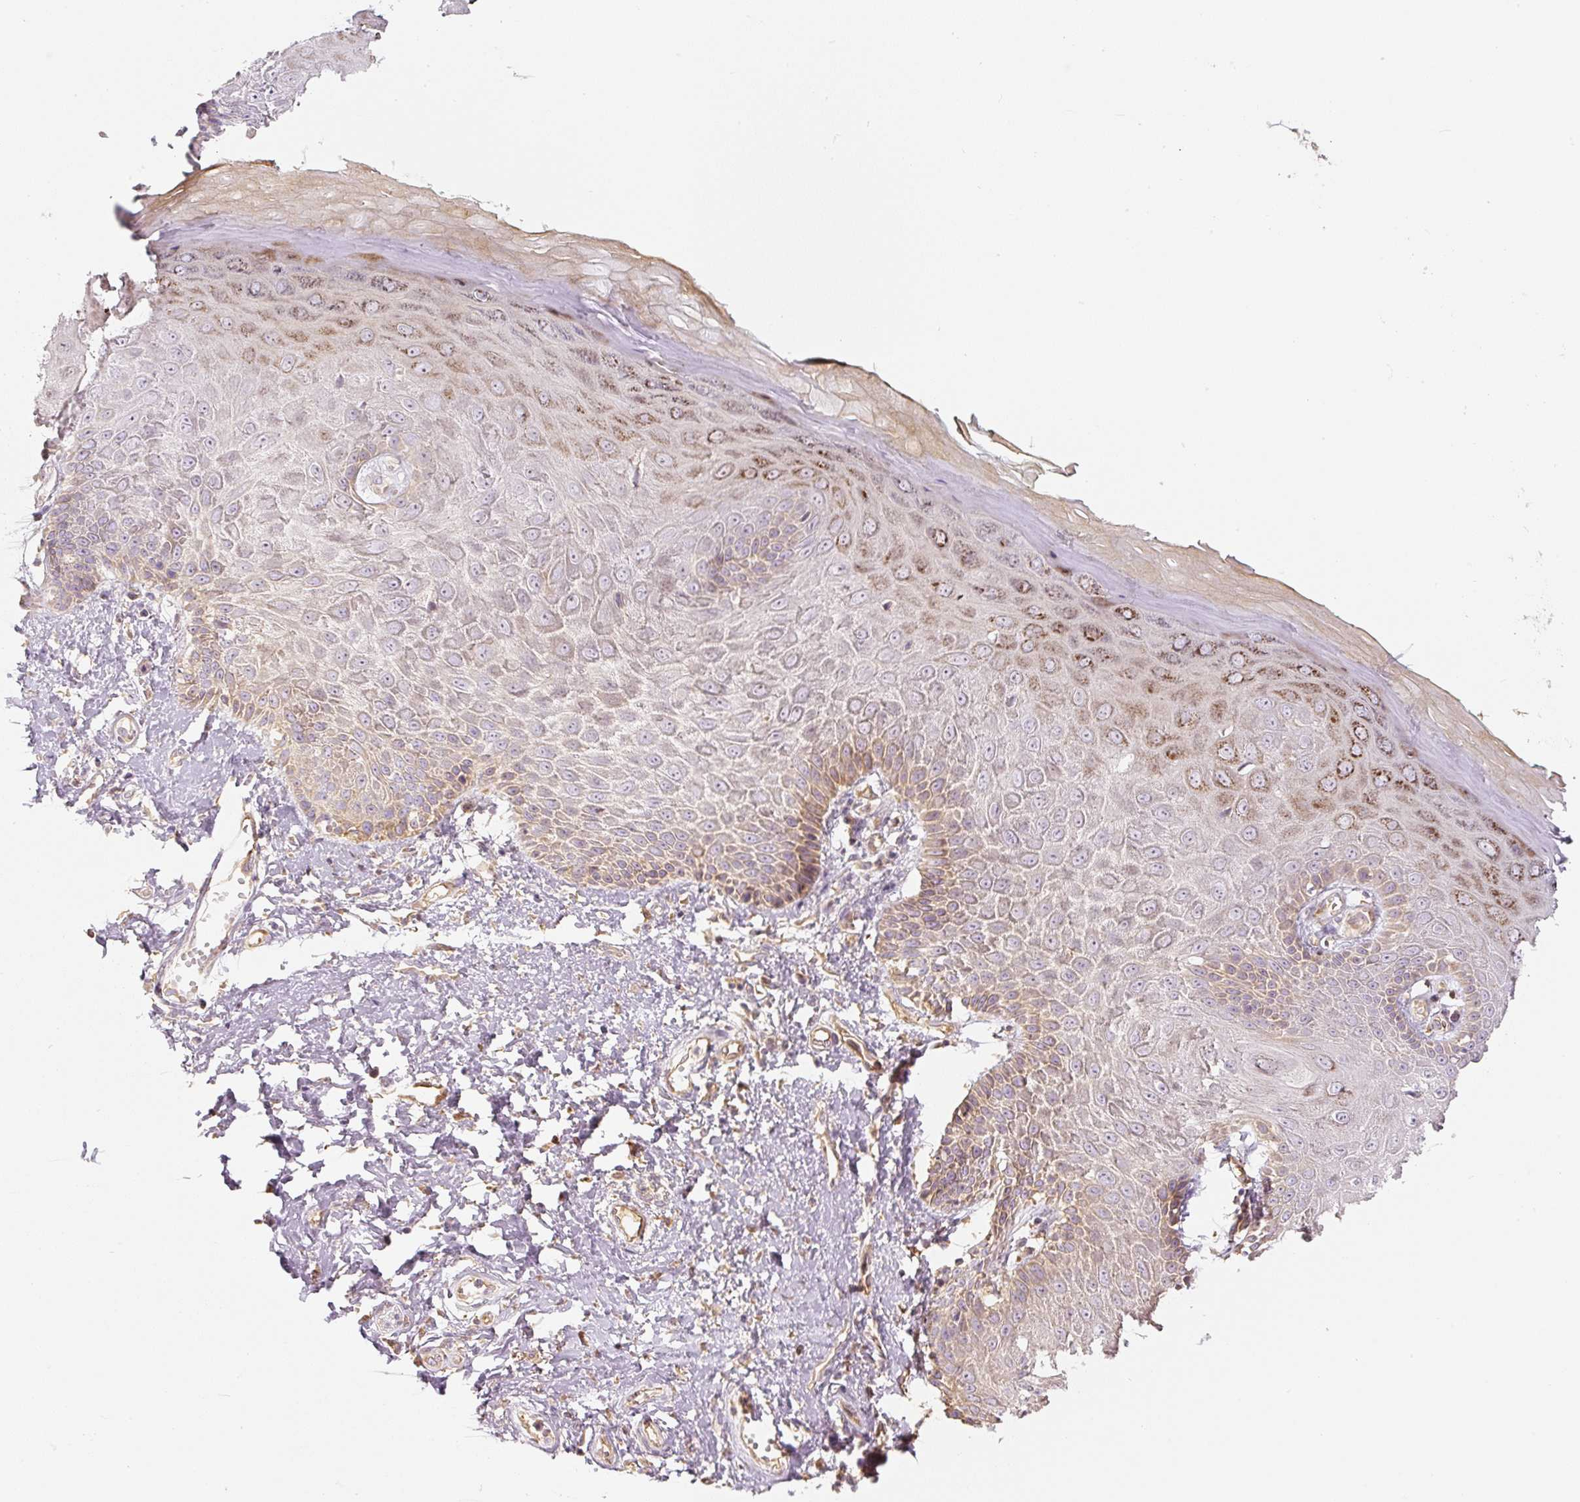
{"staining": {"intensity": "strong", "quantity": "<25%", "location": "cytoplasmic/membranous"}, "tissue": "skin", "cell_type": "Epidermal cells", "image_type": "normal", "snomed": [{"axis": "morphology", "description": "Normal tissue, NOS"}, {"axis": "topography", "description": "Anal"}, {"axis": "topography", "description": "Peripheral nerve tissue"}], "caption": "Skin stained with IHC demonstrates strong cytoplasmic/membranous positivity in about <25% of epidermal cells.", "gene": "PWWP3B", "patient": {"sex": "male", "age": 78}}